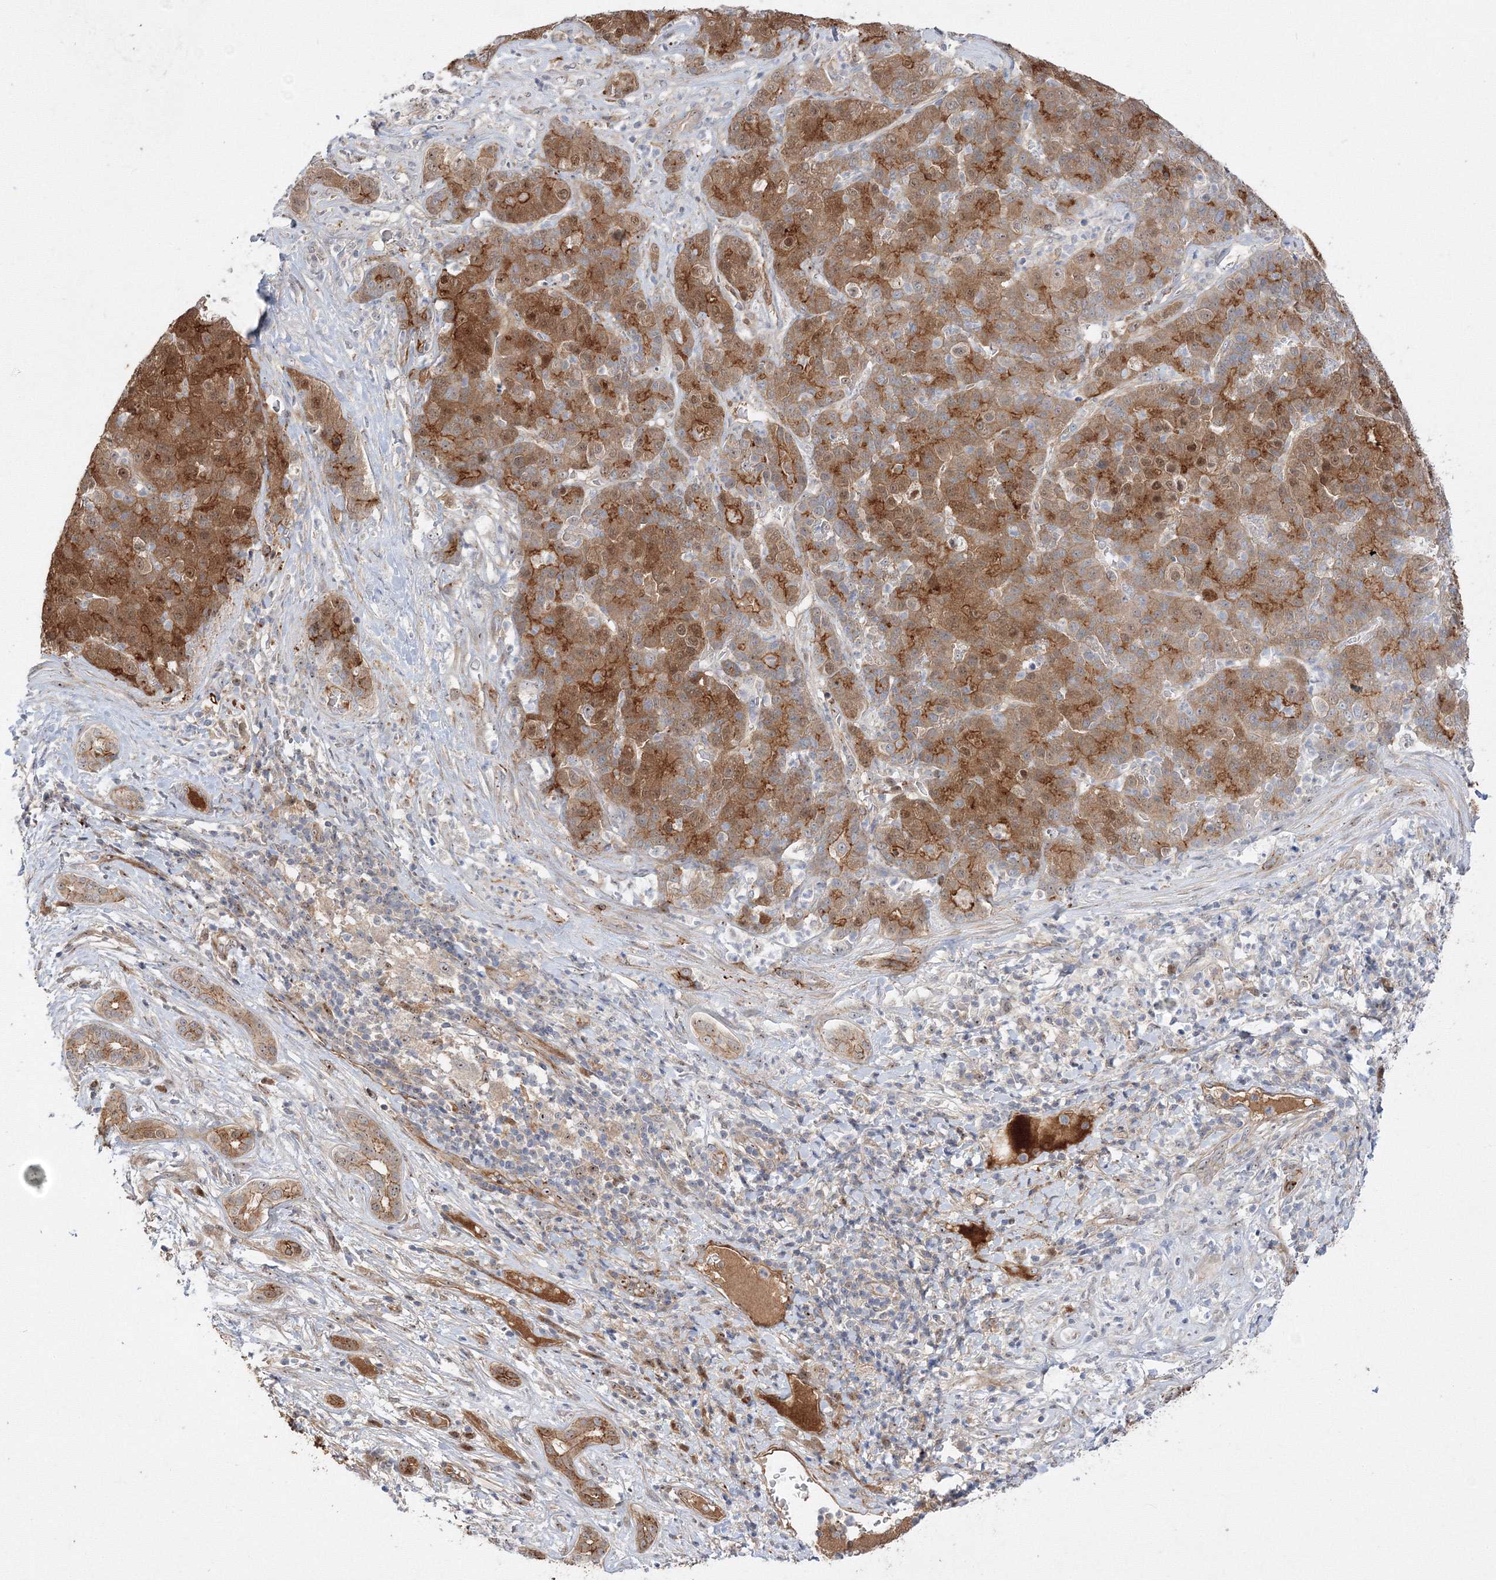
{"staining": {"intensity": "moderate", "quantity": ">75%", "location": "cytoplasmic/membranous,nuclear"}, "tissue": "liver cancer", "cell_type": "Tumor cells", "image_type": "cancer", "snomed": [{"axis": "morphology", "description": "Carcinoma, Hepatocellular, NOS"}, {"axis": "topography", "description": "Liver"}], "caption": "Liver cancer (hepatocellular carcinoma) tissue exhibits moderate cytoplasmic/membranous and nuclear staining in approximately >75% of tumor cells, visualized by immunohistochemistry. The staining was performed using DAB (3,3'-diaminobenzidine) to visualize the protein expression in brown, while the nuclei were stained in blue with hematoxylin (Magnification: 20x).", "gene": "NPM3", "patient": {"sex": "male", "age": 65}}